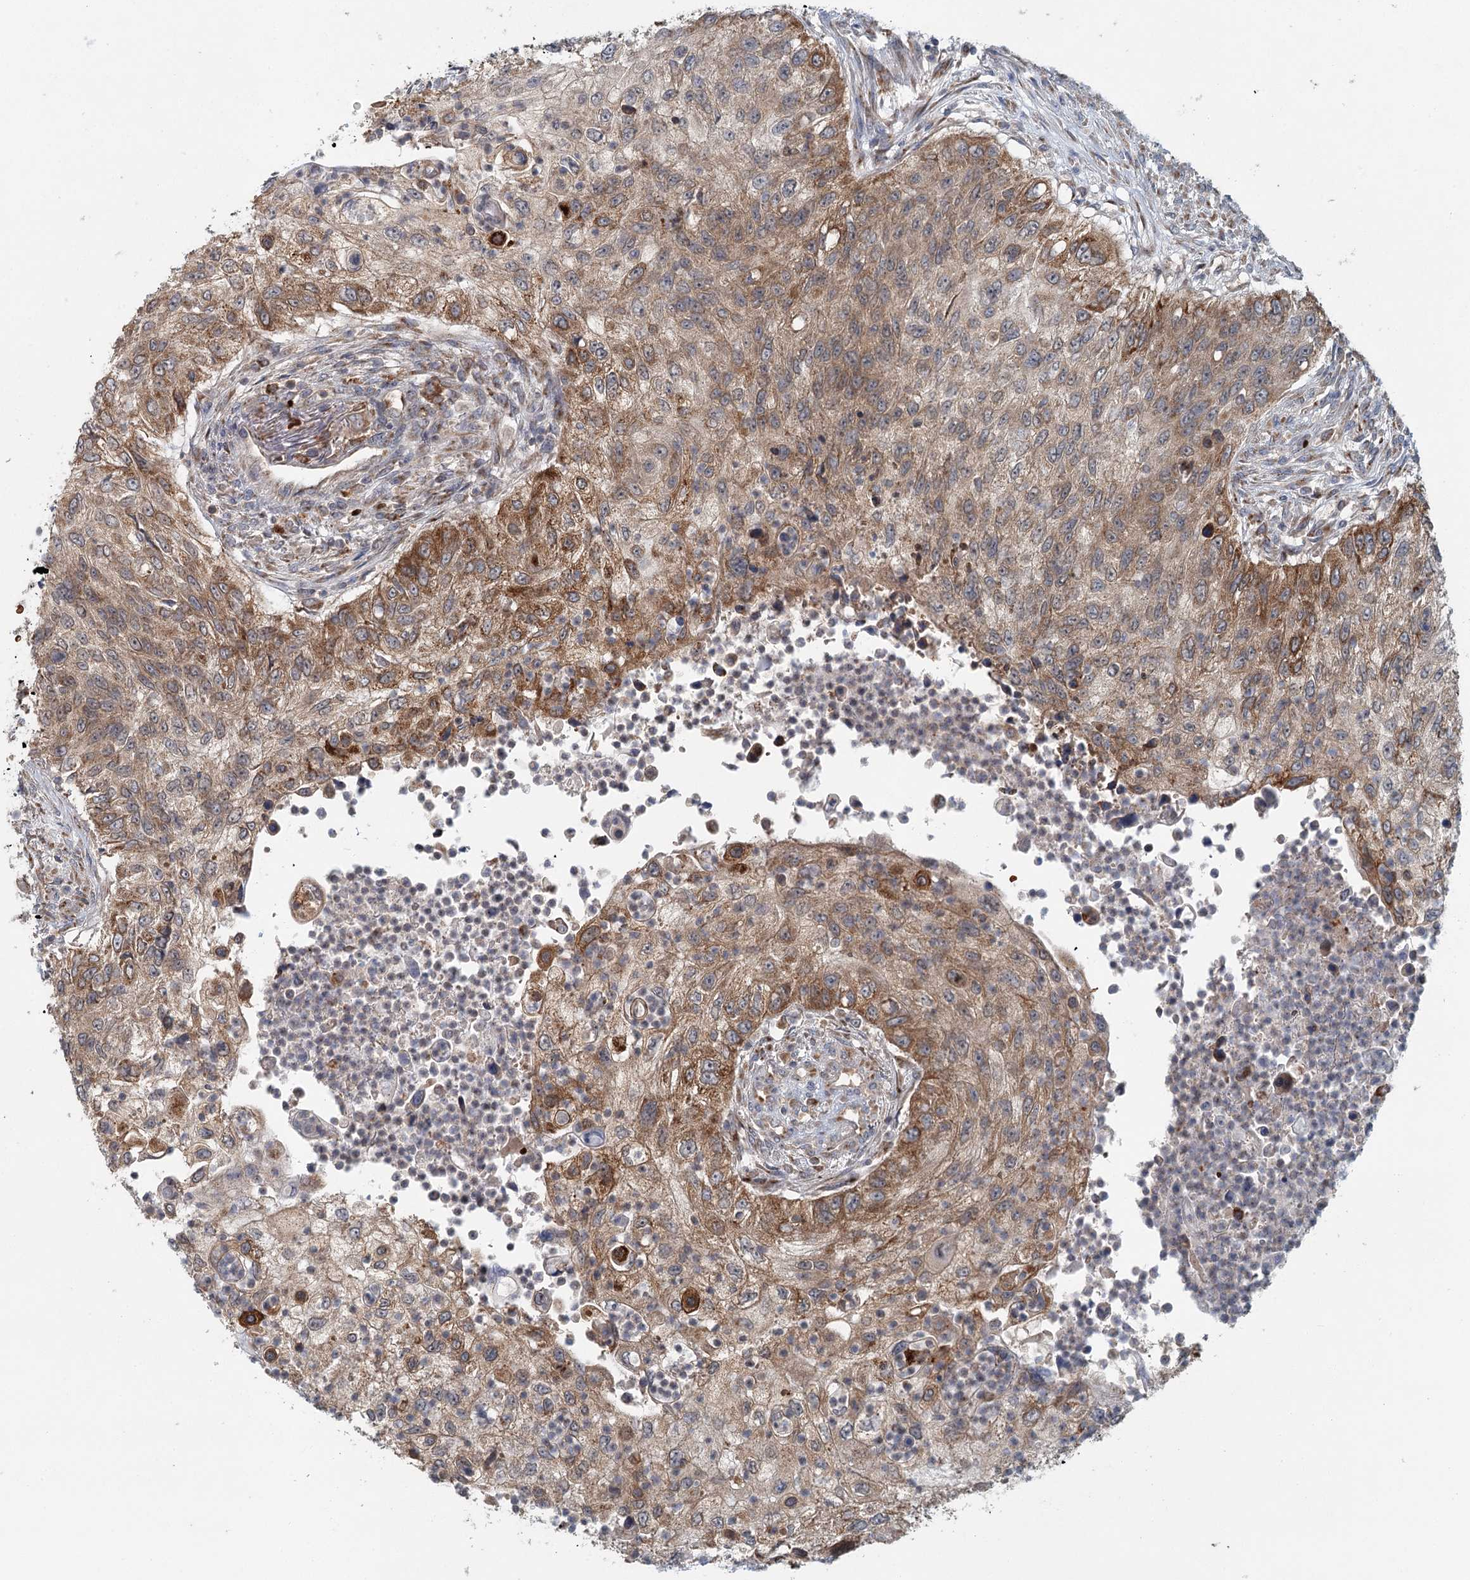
{"staining": {"intensity": "moderate", "quantity": ">75%", "location": "cytoplasmic/membranous"}, "tissue": "urothelial cancer", "cell_type": "Tumor cells", "image_type": "cancer", "snomed": [{"axis": "morphology", "description": "Urothelial carcinoma, High grade"}, {"axis": "topography", "description": "Urinary bladder"}], "caption": "Protein analysis of urothelial cancer tissue reveals moderate cytoplasmic/membranous positivity in approximately >75% of tumor cells.", "gene": "ADK", "patient": {"sex": "female", "age": 60}}